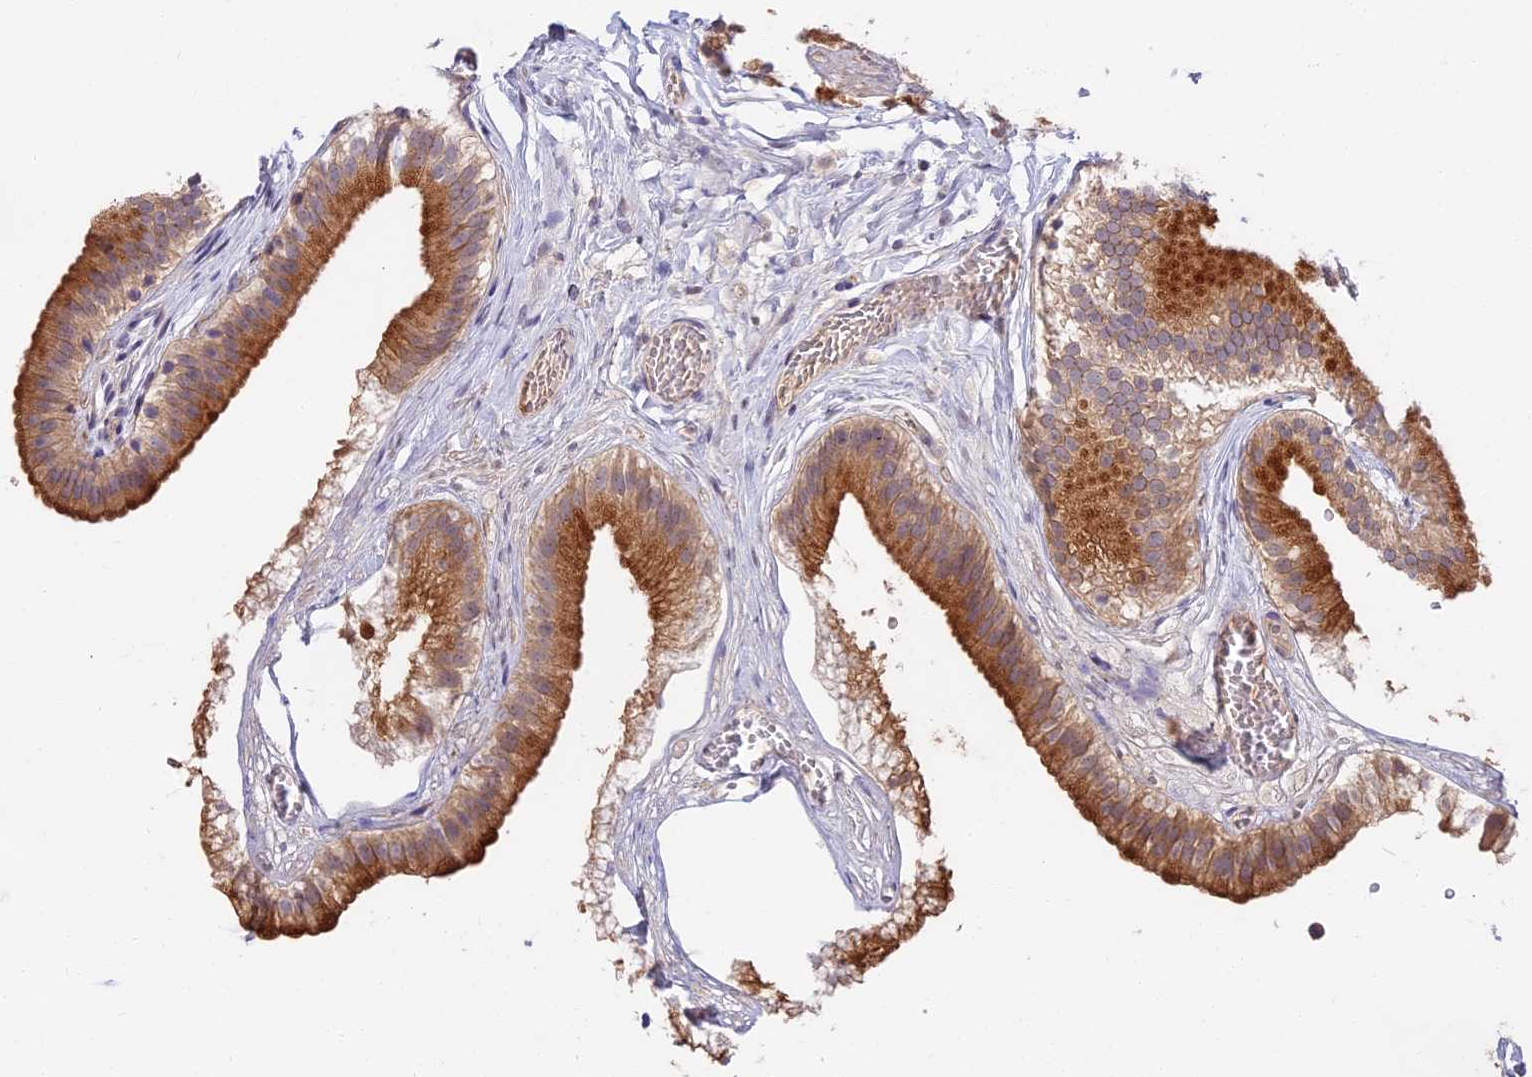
{"staining": {"intensity": "strong", "quantity": ">75%", "location": "cytoplasmic/membranous"}, "tissue": "gallbladder", "cell_type": "Glandular cells", "image_type": "normal", "snomed": [{"axis": "morphology", "description": "Normal tissue, NOS"}, {"axis": "topography", "description": "Gallbladder"}], "caption": "Glandular cells exhibit strong cytoplasmic/membranous staining in about >75% of cells in normal gallbladder. Immunohistochemistry (ihc) stains the protein in brown and the nuclei are stained blue.", "gene": "ADGRD1", "patient": {"sex": "female", "age": 54}}